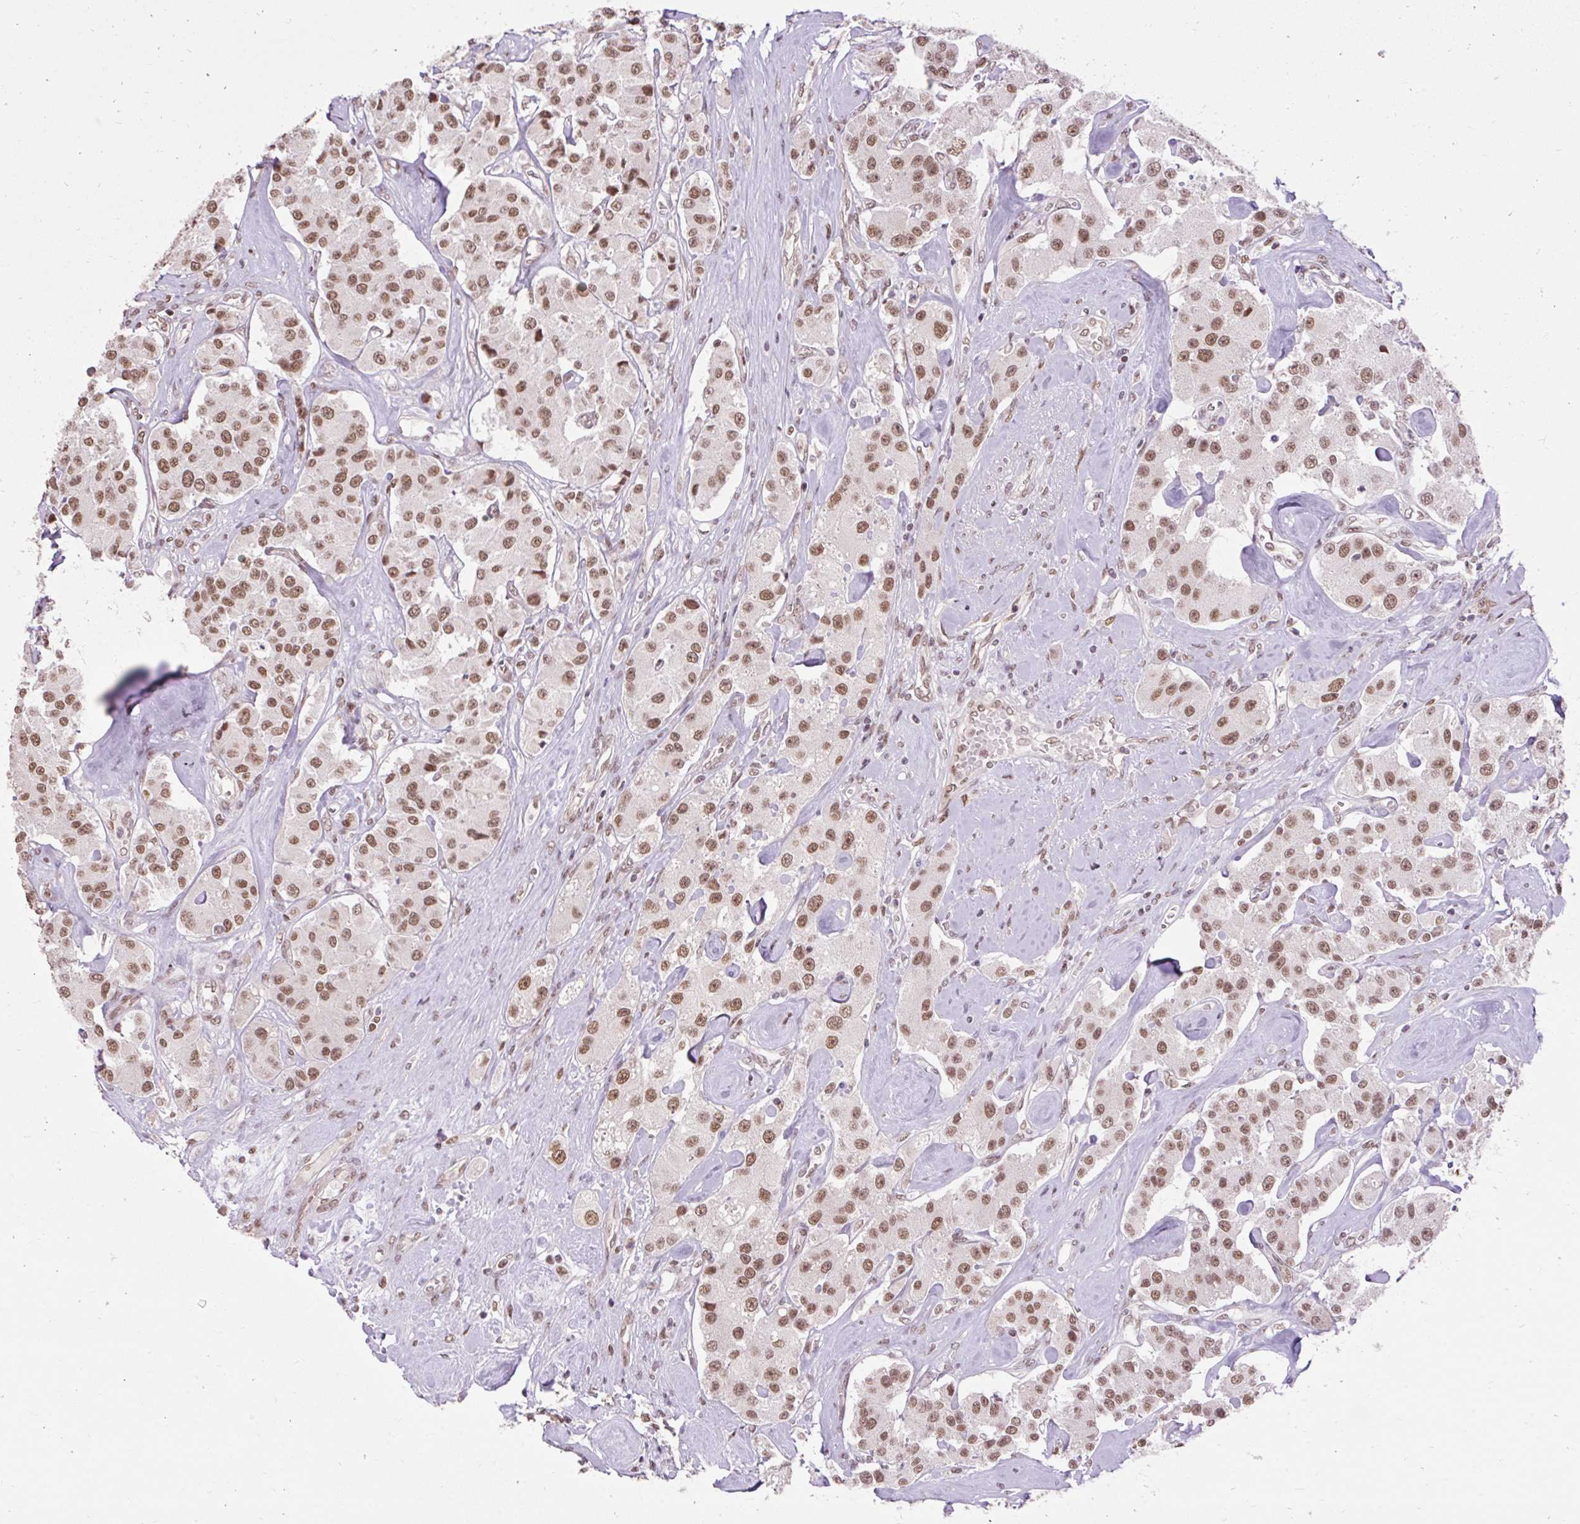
{"staining": {"intensity": "moderate", "quantity": ">75%", "location": "nuclear"}, "tissue": "carcinoid", "cell_type": "Tumor cells", "image_type": "cancer", "snomed": [{"axis": "morphology", "description": "Carcinoid, malignant, NOS"}, {"axis": "topography", "description": "Pancreas"}], "caption": "Human malignant carcinoid stained for a protein (brown) demonstrates moderate nuclear positive positivity in approximately >75% of tumor cells.", "gene": "NPIPB12", "patient": {"sex": "male", "age": 41}}